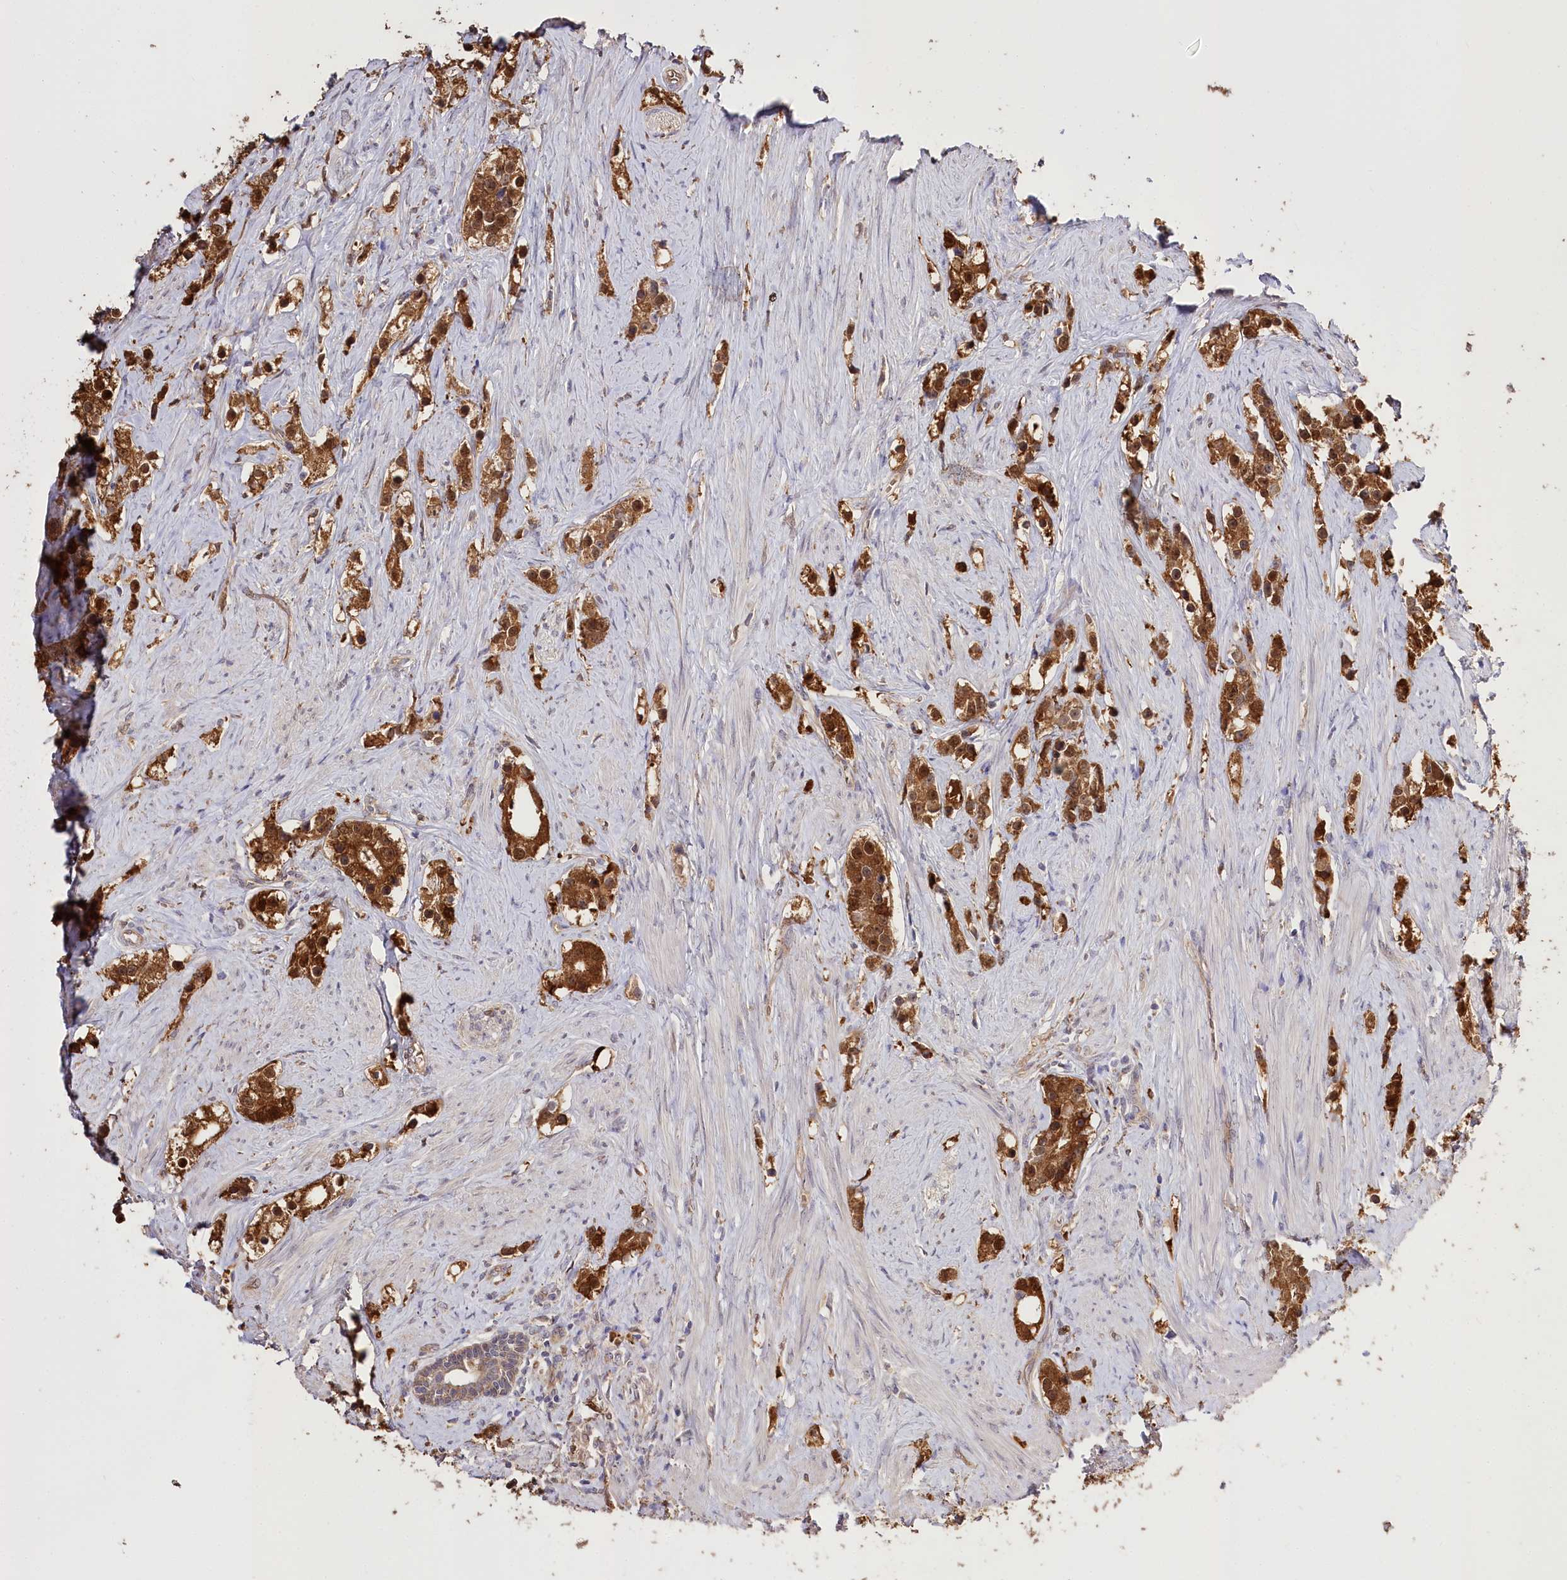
{"staining": {"intensity": "strong", "quantity": ">75%", "location": "cytoplasmic/membranous,nuclear"}, "tissue": "prostate cancer", "cell_type": "Tumor cells", "image_type": "cancer", "snomed": [{"axis": "morphology", "description": "Adenocarcinoma, High grade"}, {"axis": "topography", "description": "Prostate"}], "caption": "Adenocarcinoma (high-grade) (prostate) stained with a brown dye demonstrates strong cytoplasmic/membranous and nuclear positive staining in about >75% of tumor cells.", "gene": "R3HDM2", "patient": {"sex": "male", "age": 63}}